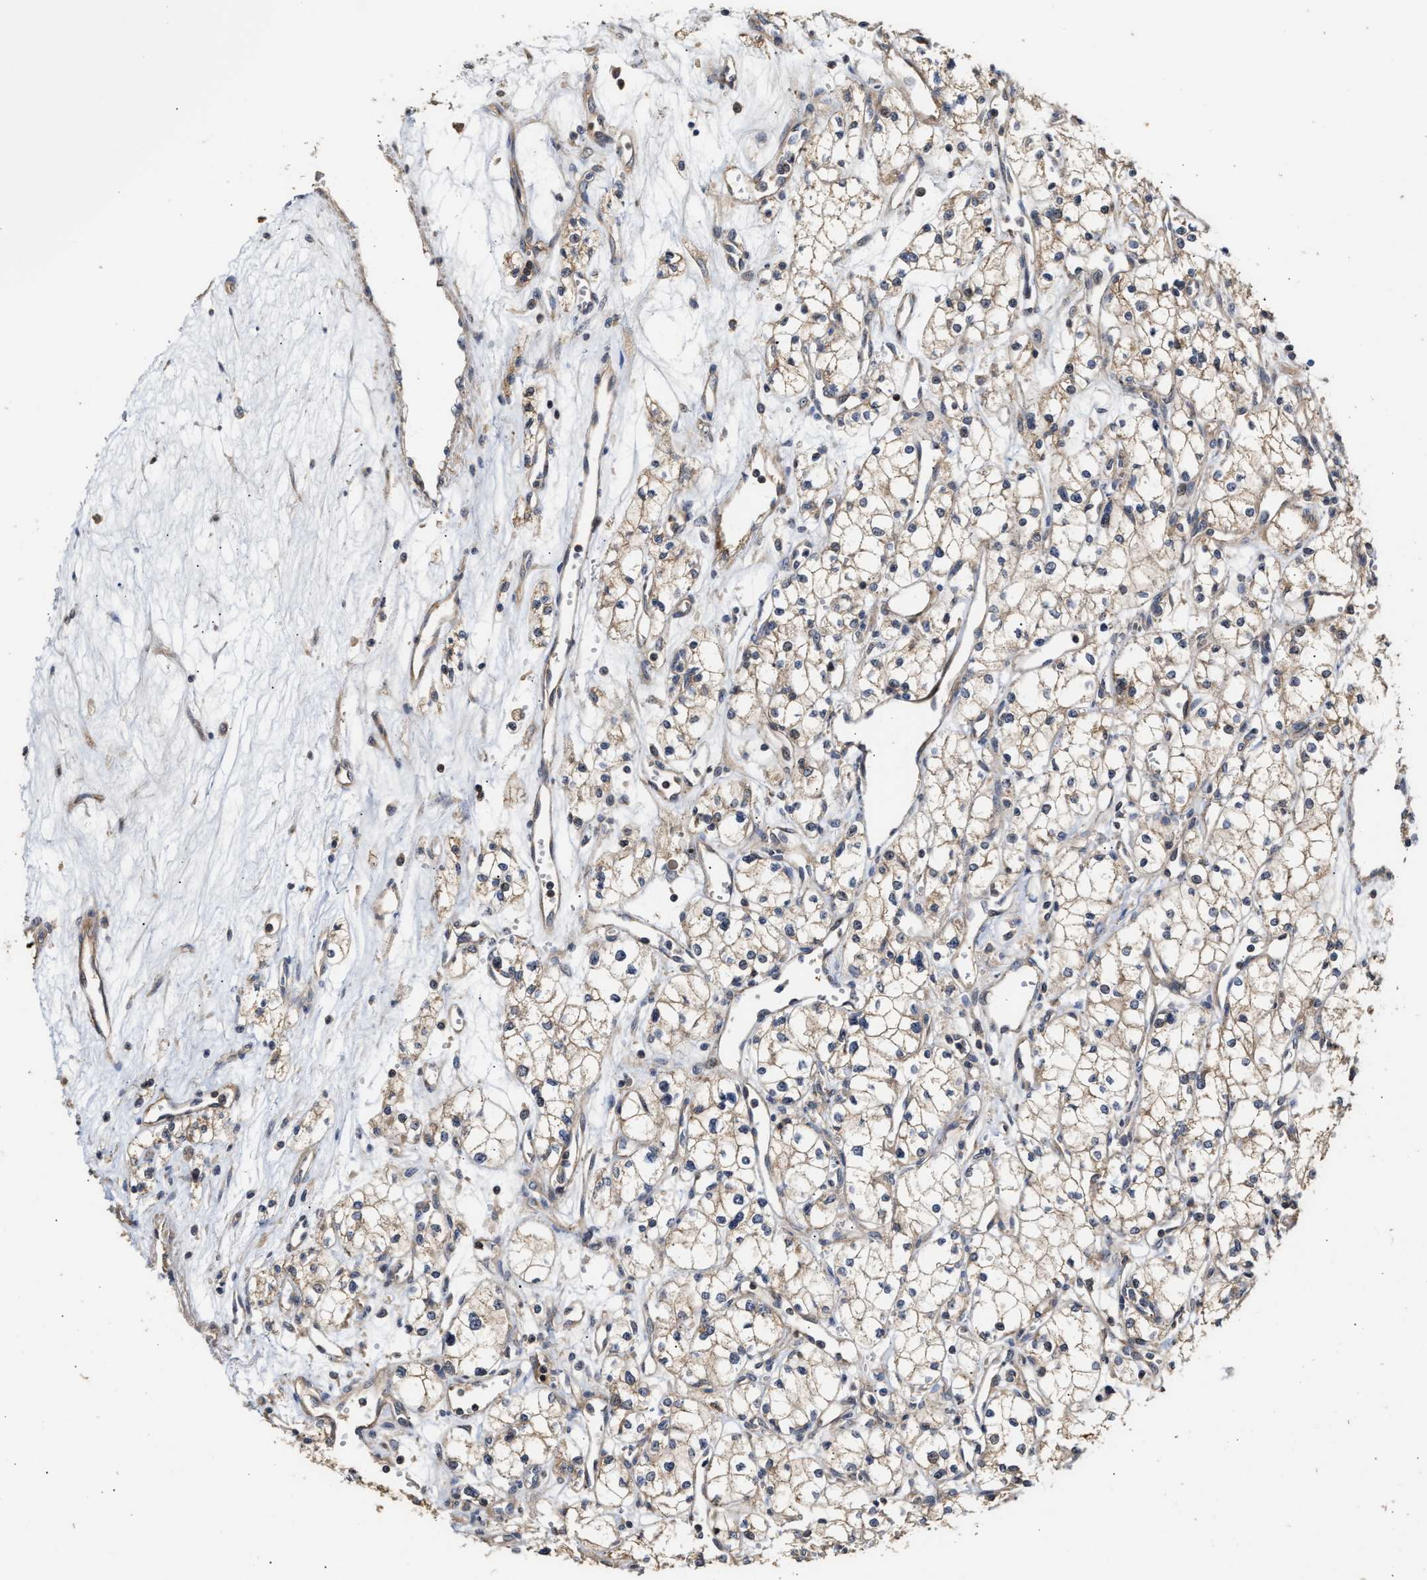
{"staining": {"intensity": "weak", "quantity": "<25%", "location": "cytoplasmic/membranous"}, "tissue": "renal cancer", "cell_type": "Tumor cells", "image_type": "cancer", "snomed": [{"axis": "morphology", "description": "Adenocarcinoma, NOS"}, {"axis": "topography", "description": "Kidney"}], "caption": "Tumor cells are negative for brown protein staining in renal cancer (adenocarcinoma).", "gene": "CLIP2", "patient": {"sex": "male", "age": 59}}